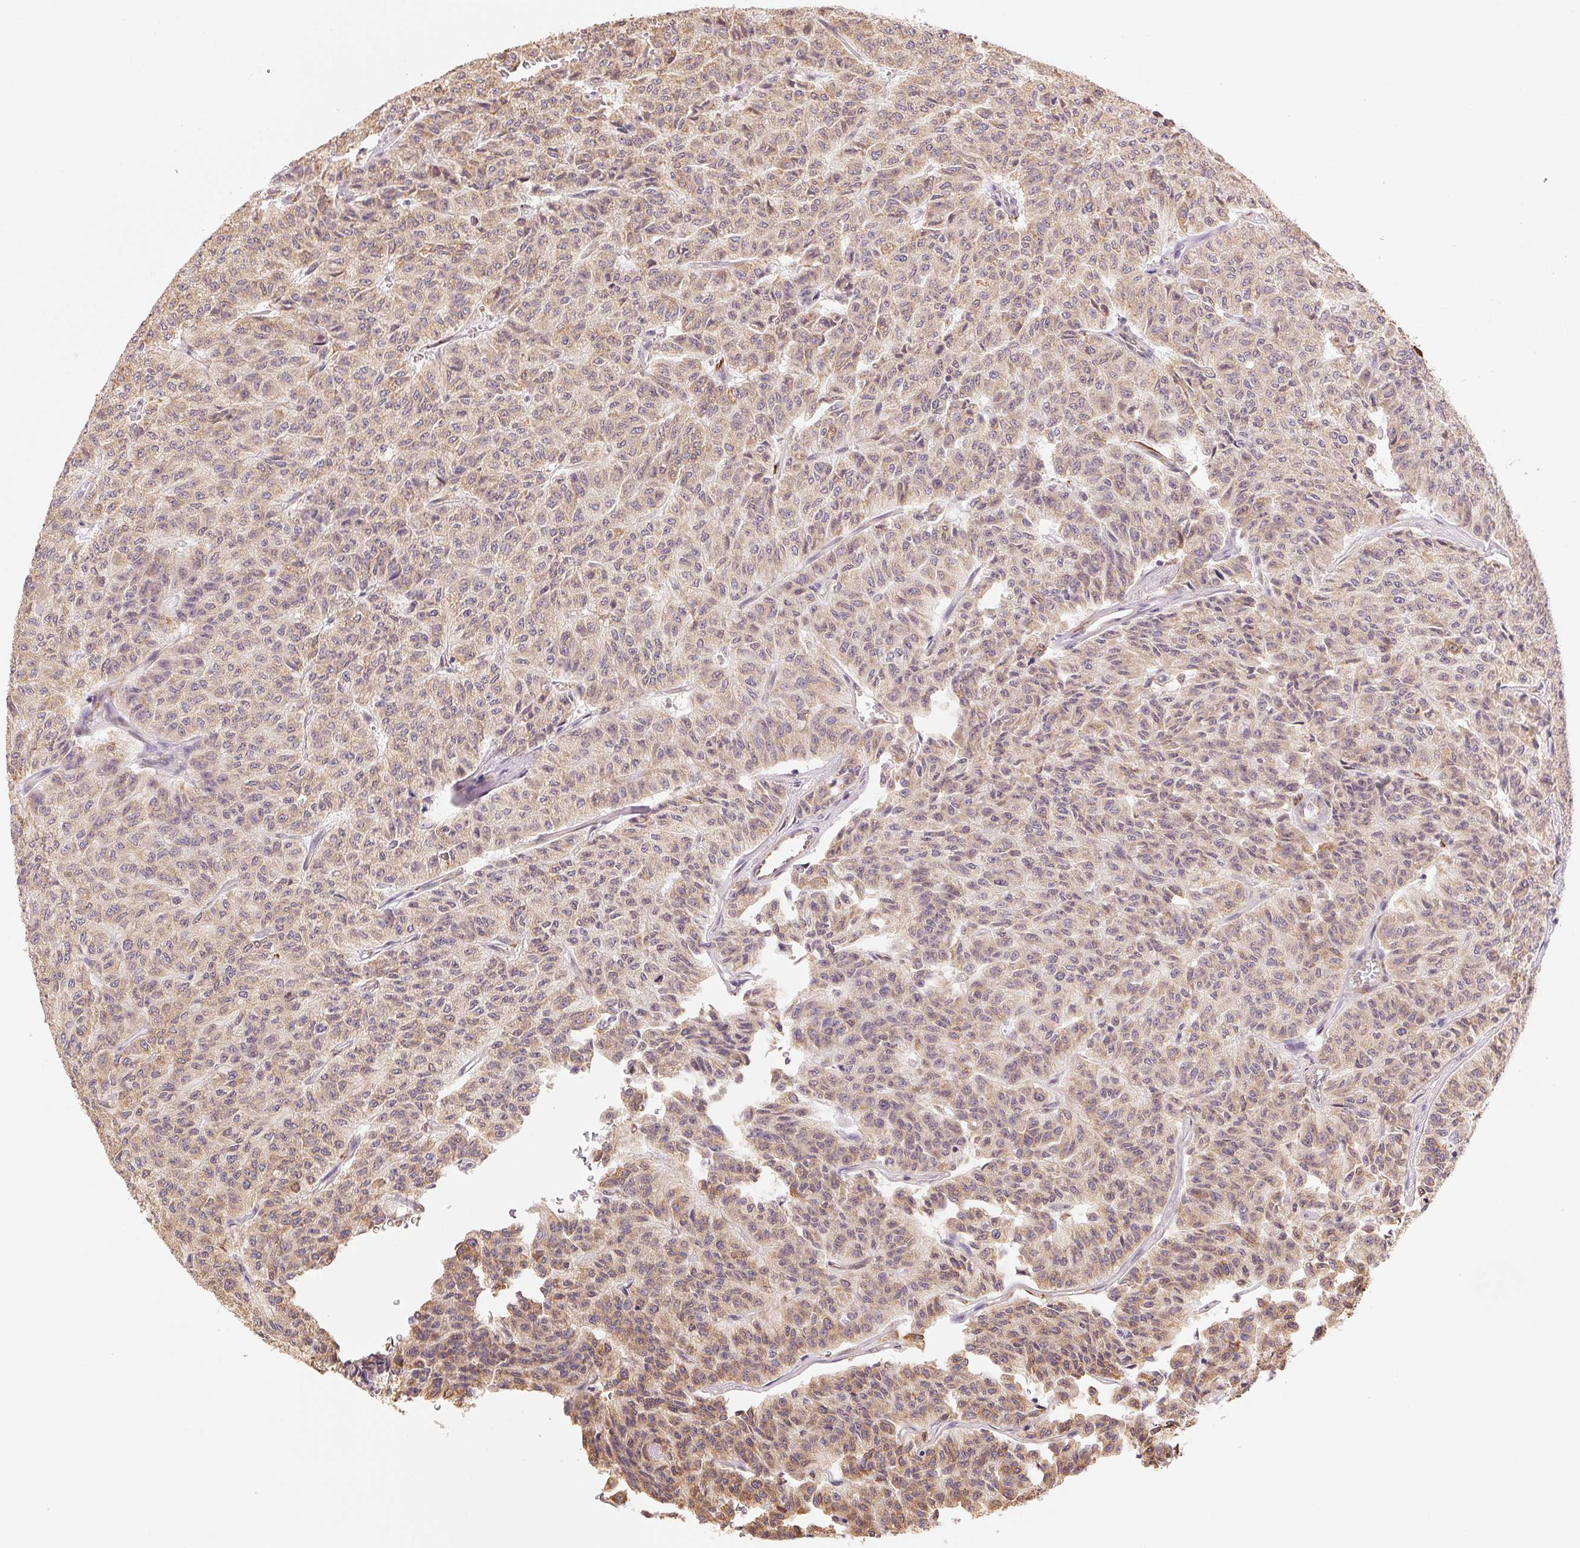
{"staining": {"intensity": "weak", "quantity": ">75%", "location": "cytoplasmic/membranous"}, "tissue": "carcinoid", "cell_type": "Tumor cells", "image_type": "cancer", "snomed": [{"axis": "morphology", "description": "Carcinoid, malignant, NOS"}, {"axis": "topography", "description": "Lung"}], "caption": "Brown immunohistochemical staining in carcinoid (malignant) shows weak cytoplasmic/membranous positivity in approximately >75% of tumor cells.", "gene": "RCN3", "patient": {"sex": "male", "age": 71}}